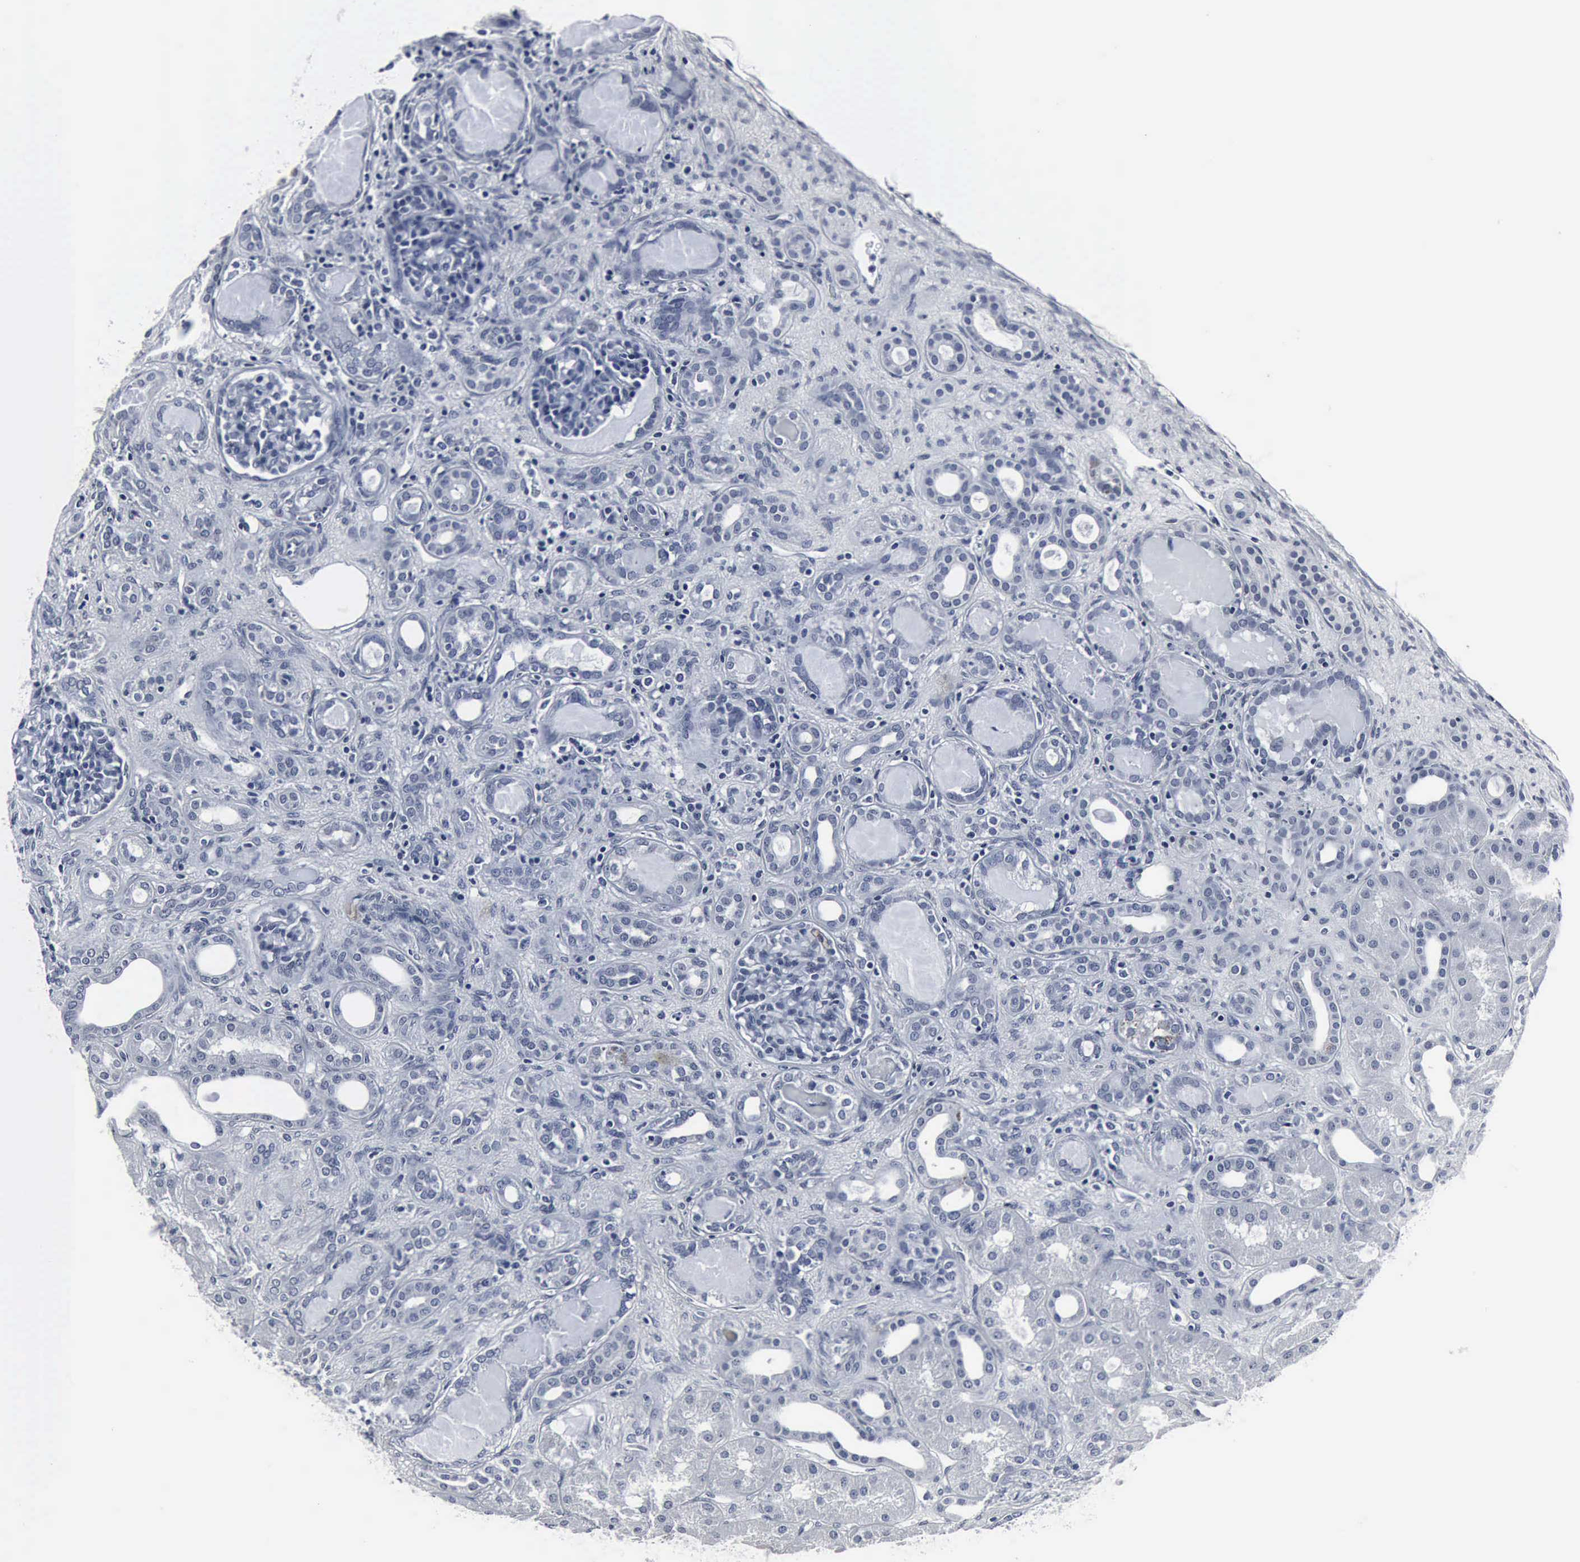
{"staining": {"intensity": "negative", "quantity": "none", "location": "none"}, "tissue": "kidney", "cell_type": "Cells in glomeruli", "image_type": "normal", "snomed": [{"axis": "morphology", "description": "Normal tissue, NOS"}, {"axis": "topography", "description": "Kidney"}], "caption": "Cells in glomeruli show no significant expression in benign kidney. Brightfield microscopy of immunohistochemistry stained with DAB (brown) and hematoxylin (blue), captured at high magnification.", "gene": "SNAP25", "patient": {"sex": "male", "age": 7}}